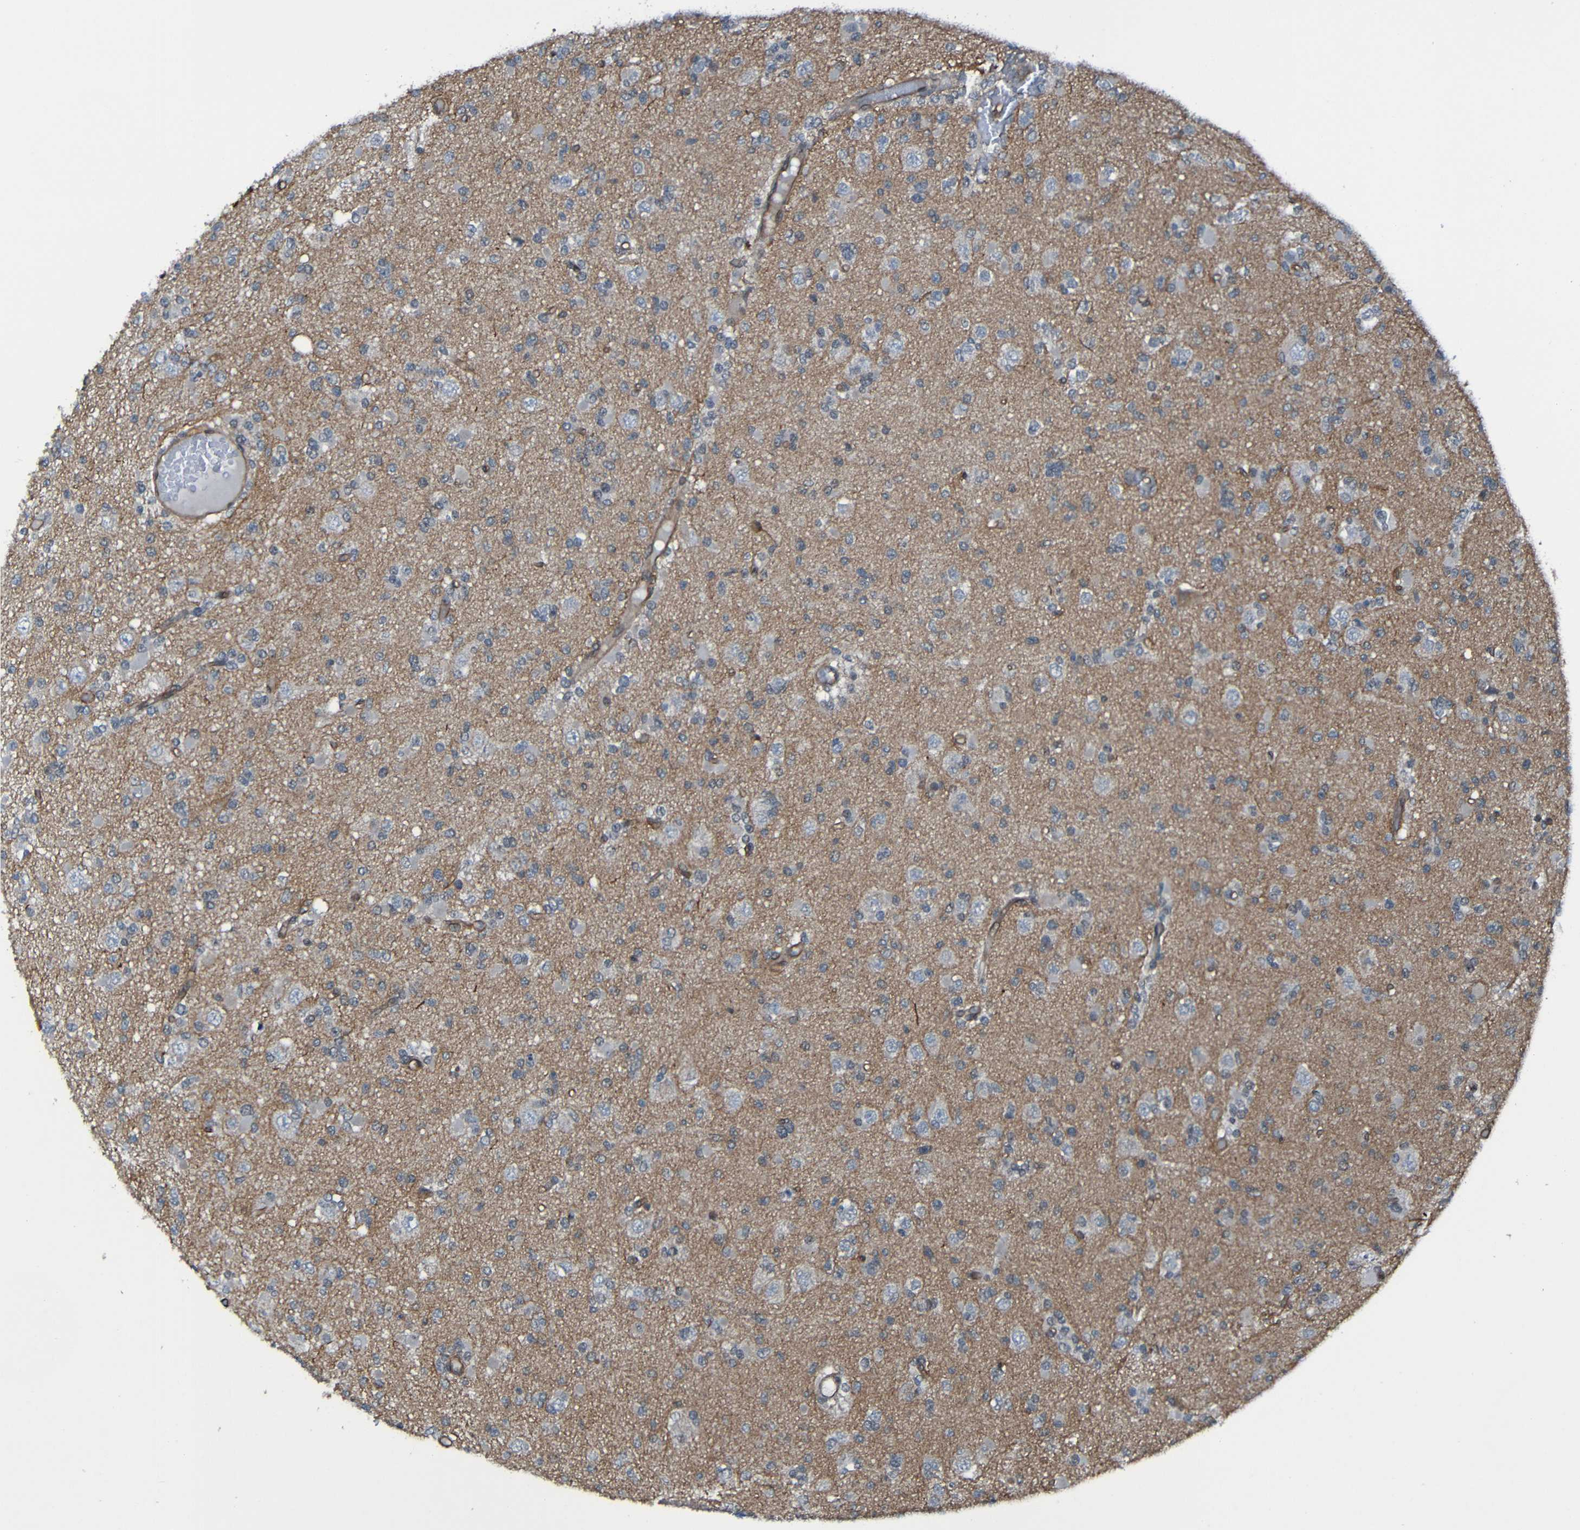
{"staining": {"intensity": "negative", "quantity": "none", "location": "none"}, "tissue": "glioma", "cell_type": "Tumor cells", "image_type": "cancer", "snomed": [{"axis": "morphology", "description": "Glioma, malignant, Low grade"}, {"axis": "topography", "description": "Brain"}], "caption": "This histopathology image is of low-grade glioma (malignant) stained with immunohistochemistry to label a protein in brown with the nuclei are counter-stained blue. There is no expression in tumor cells.", "gene": "LGR5", "patient": {"sex": "female", "age": 22}}